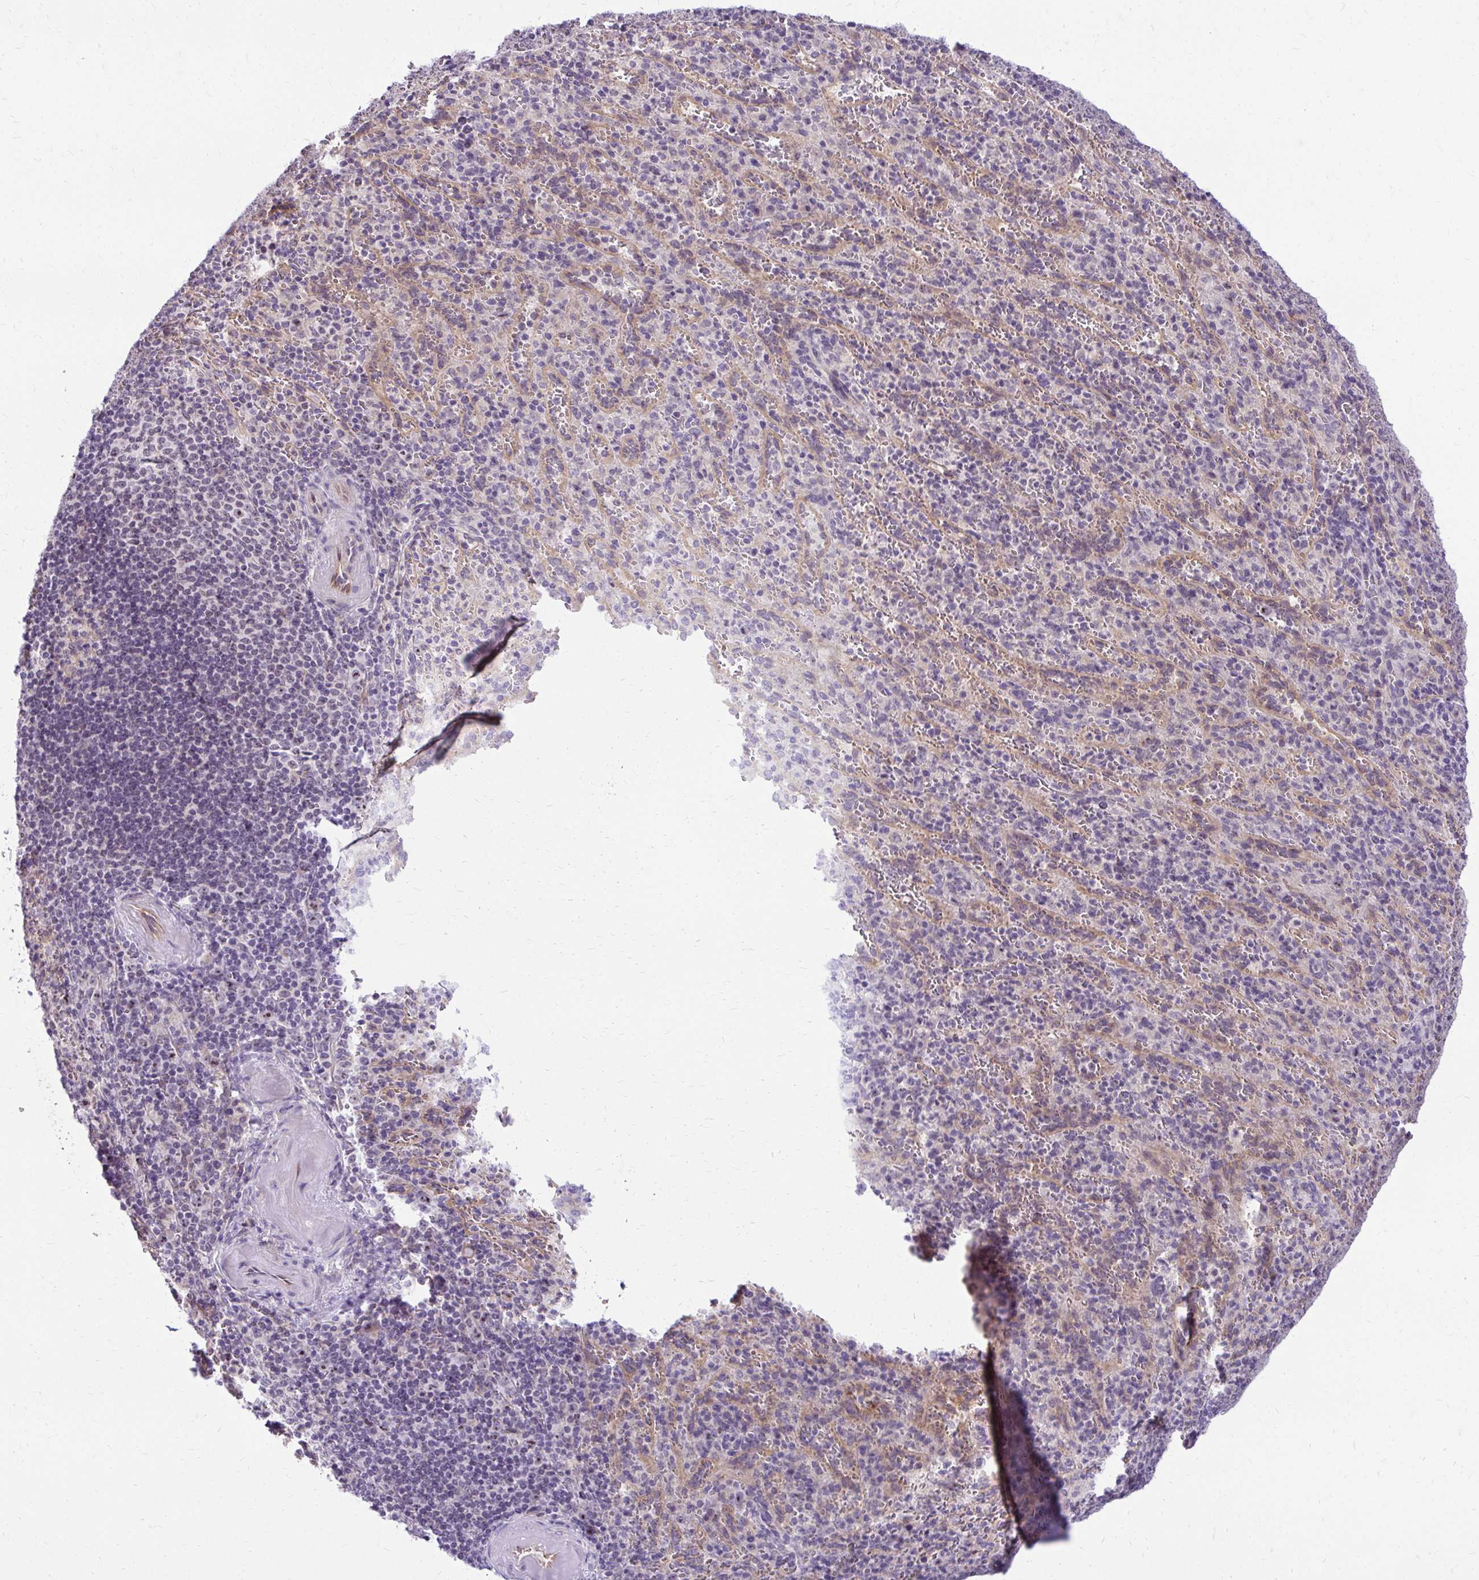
{"staining": {"intensity": "negative", "quantity": "none", "location": "none"}, "tissue": "spleen", "cell_type": "Cells in red pulp", "image_type": "normal", "snomed": [{"axis": "morphology", "description": "Normal tissue, NOS"}, {"axis": "topography", "description": "Spleen"}], "caption": "This is an IHC micrograph of normal spleen. There is no positivity in cells in red pulp.", "gene": "NIFK", "patient": {"sex": "male", "age": 57}}